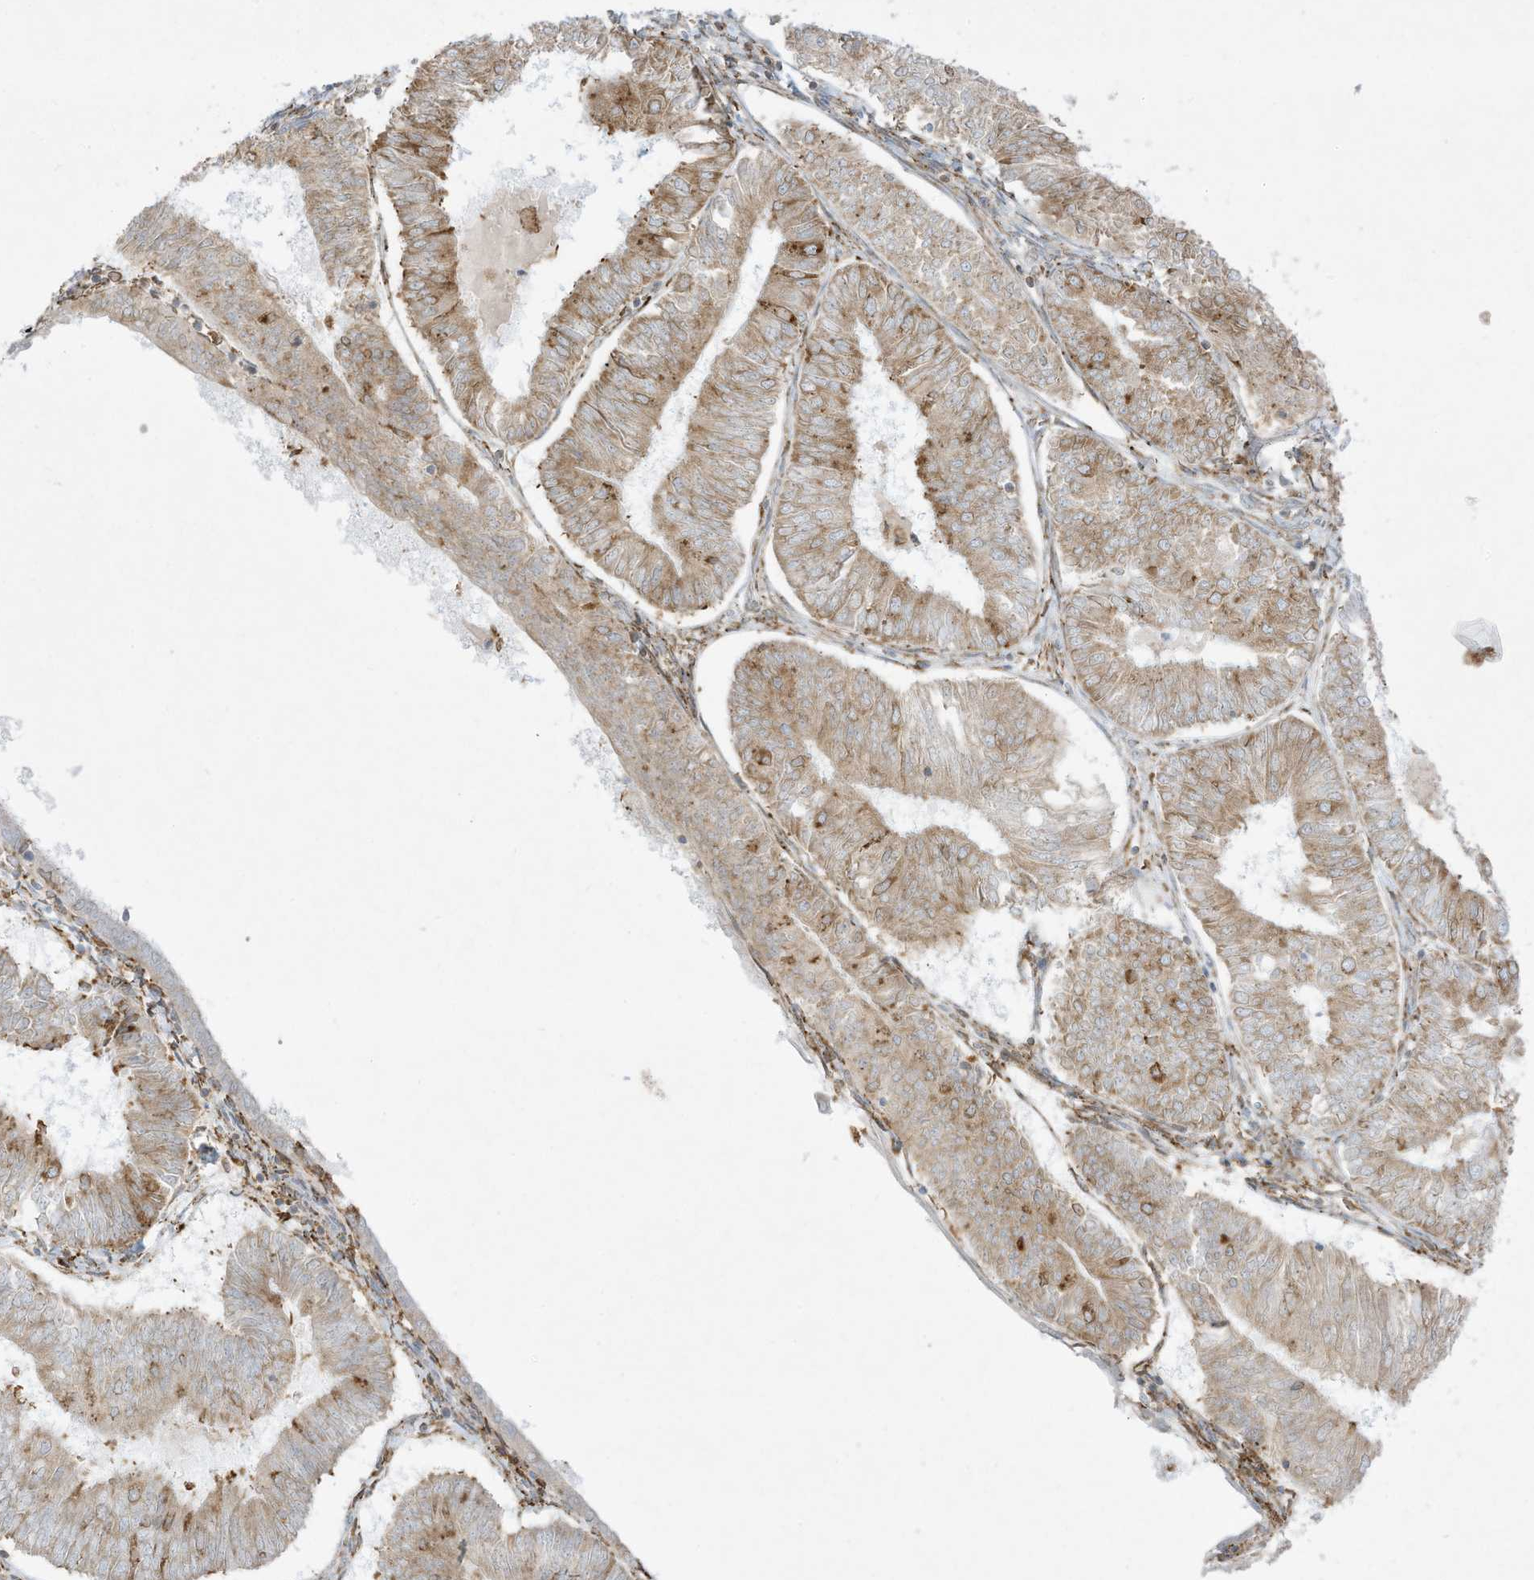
{"staining": {"intensity": "moderate", "quantity": "25%-75%", "location": "cytoplasmic/membranous"}, "tissue": "endometrial cancer", "cell_type": "Tumor cells", "image_type": "cancer", "snomed": [{"axis": "morphology", "description": "Adenocarcinoma, NOS"}, {"axis": "topography", "description": "Endometrium"}], "caption": "DAB (3,3'-diaminobenzidine) immunohistochemical staining of adenocarcinoma (endometrial) exhibits moderate cytoplasmic/membranous protein expression in about 25%-75% of tumor cells. (DAB (3,3'-diaminobenzidine) = brown stain, brightfield microscopy at high magnification).", "gene": "PTK6", "patient": {"sex": "female", "age": 58}}